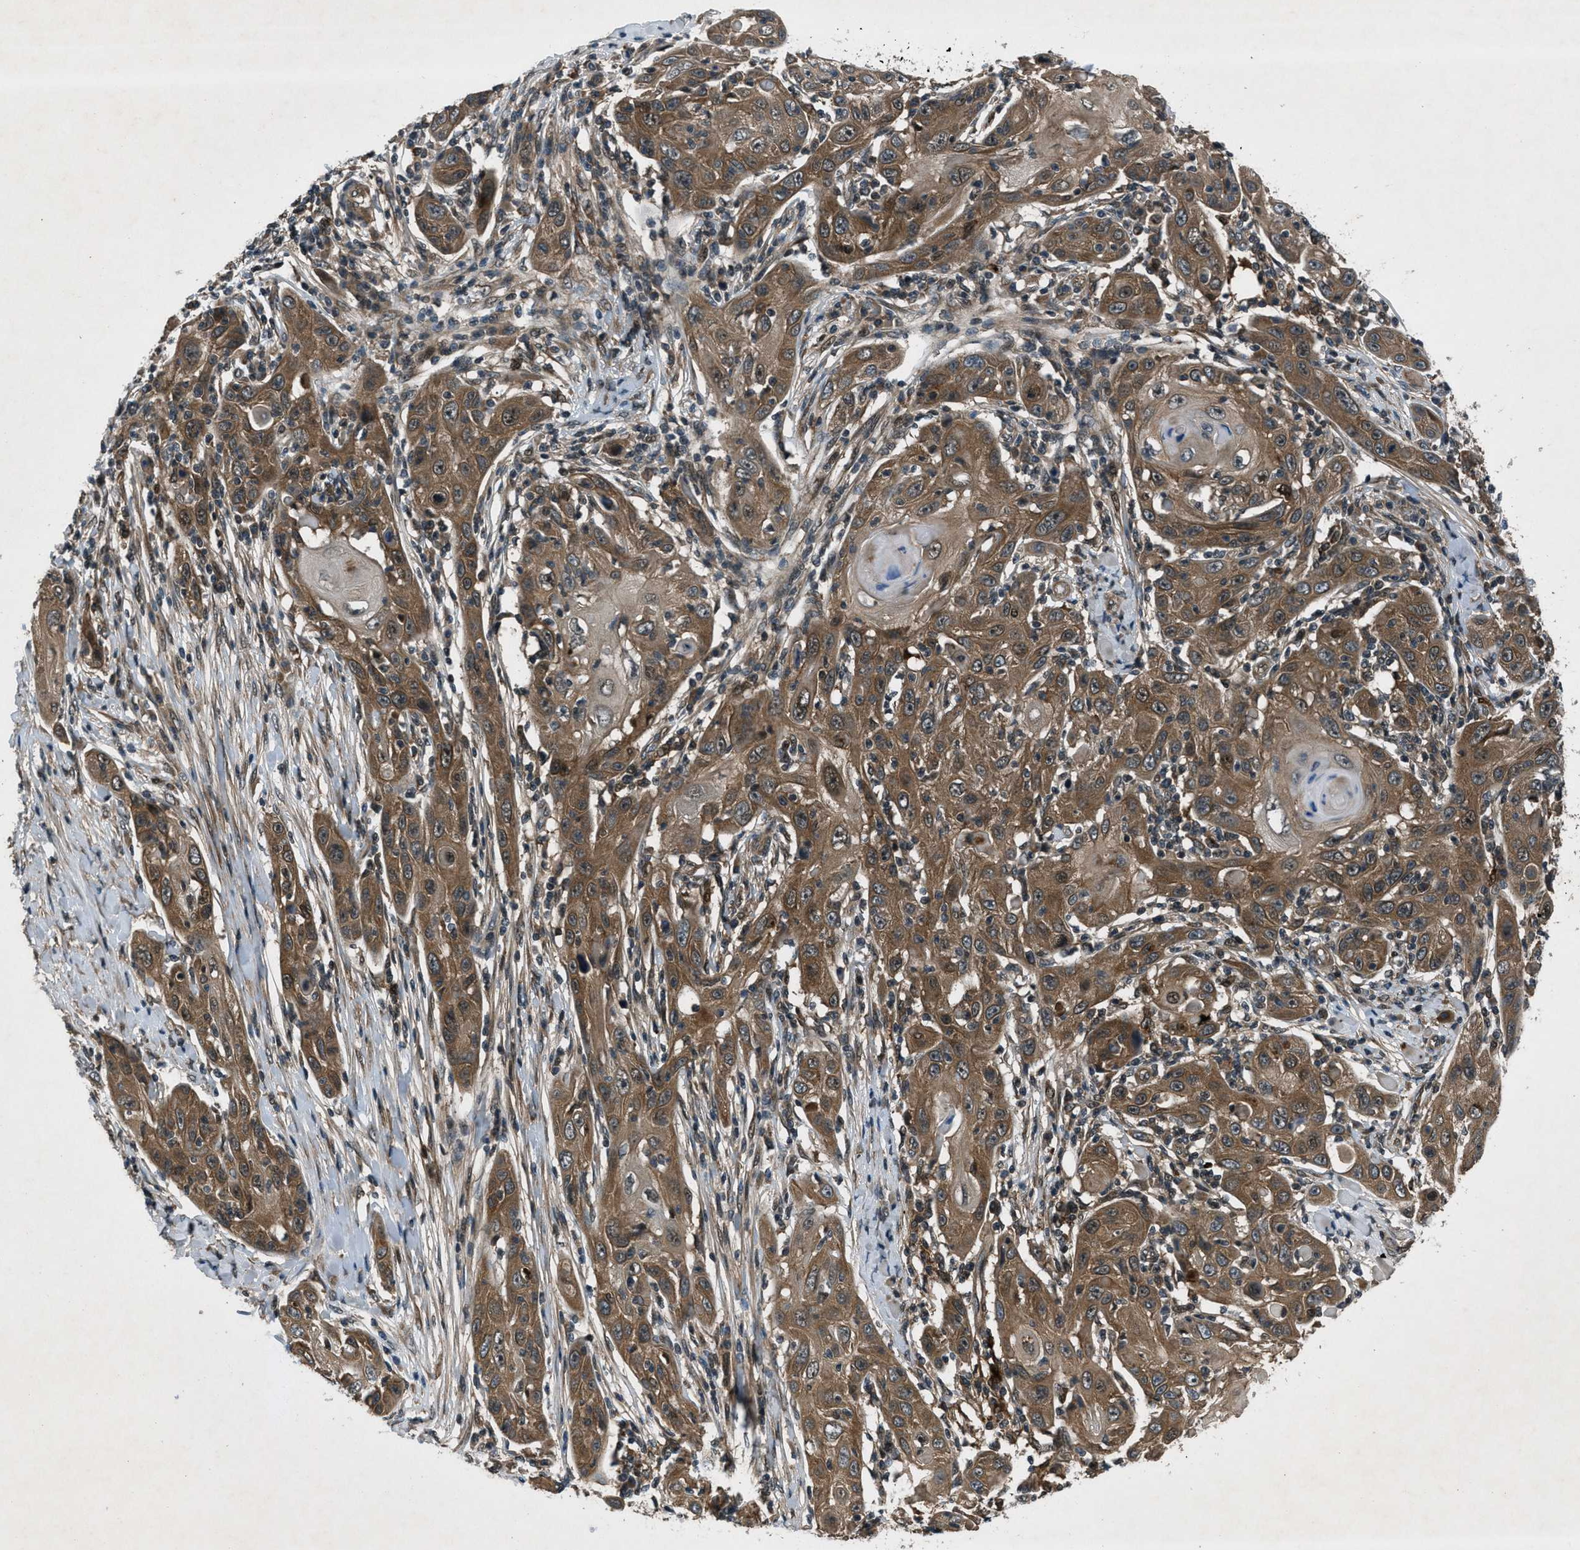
{"staining": {"intensity": "moderate", "quantity": ">75%", "location": "cytoplasmic/membranous"}, "tissue": "skin cancer", "cell_type": "Tumor cells", "image_type": "cancer", "snomed": [{"axis": "morphology", "description": "Squamous cell carcinoma, NOS"}, {"axis": "topography", "description": "Skin"}], "caption": "This is a histology image of immunohistochemistry (IHC) staining of skin cancer, which shows moderate positivity in the cytoplasmic/membranous of tumor cells.", "gene": "EPSTI1", "patient": {"sex": "female", "age": 88}}